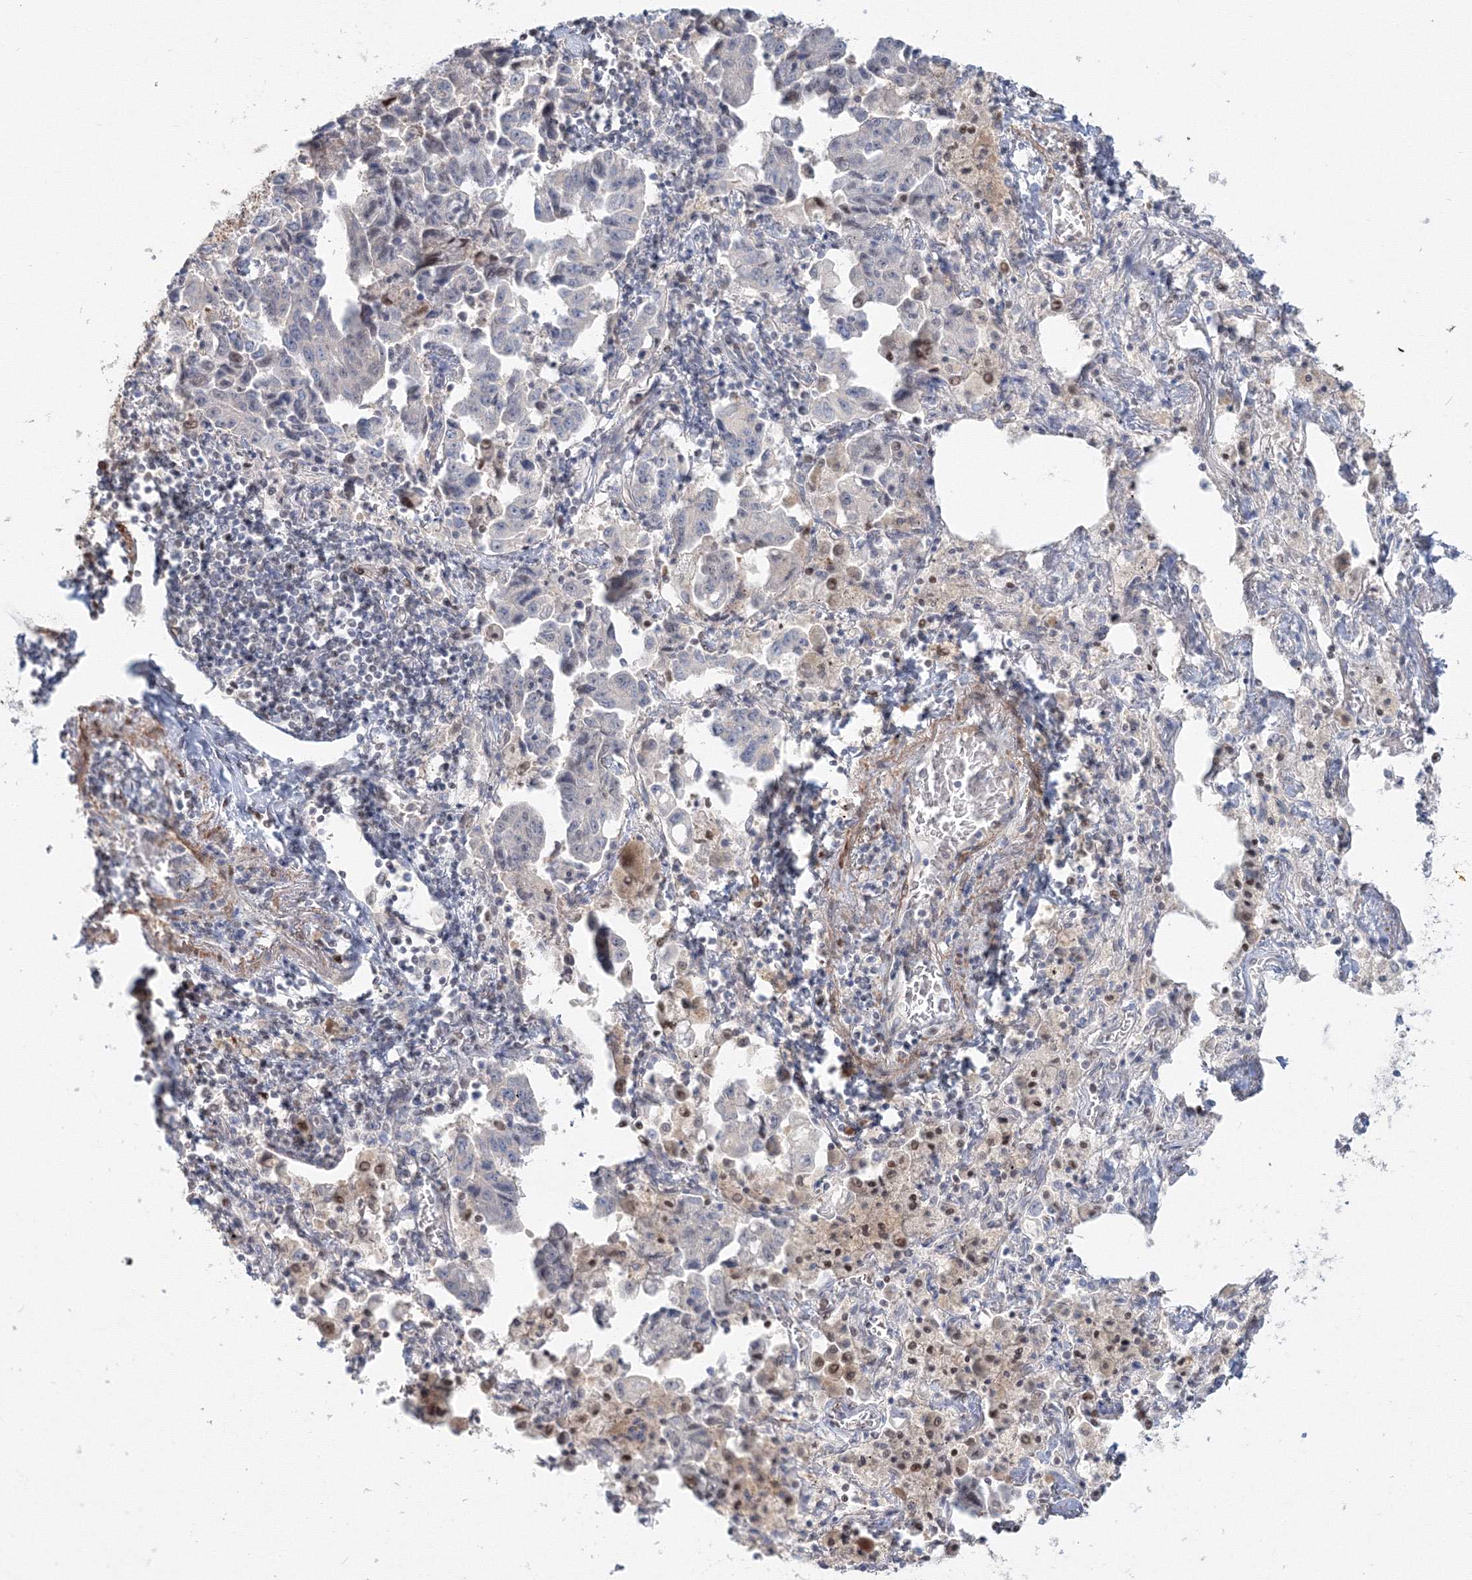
{"staining": {"intensity": "negative", "quantity": "none", "location": "none"}, "tissue": "lung cancer", "cell_type": "Tumor cells", "image_type": "cancer", "snomed": [{"axis": "morphology", "description": "Adenocarcinoma, NOS"}, {"axis": "topography", "description": "Lung"}], "caption": "A high-resolution image shows immunohistochemistry (IHC) staining of lung adenocarcinoma, which demonstrates no significant positivity in tumor cells.", "gene": "ARHGAP21", "patient": {"sex": "female", "age": 51}}